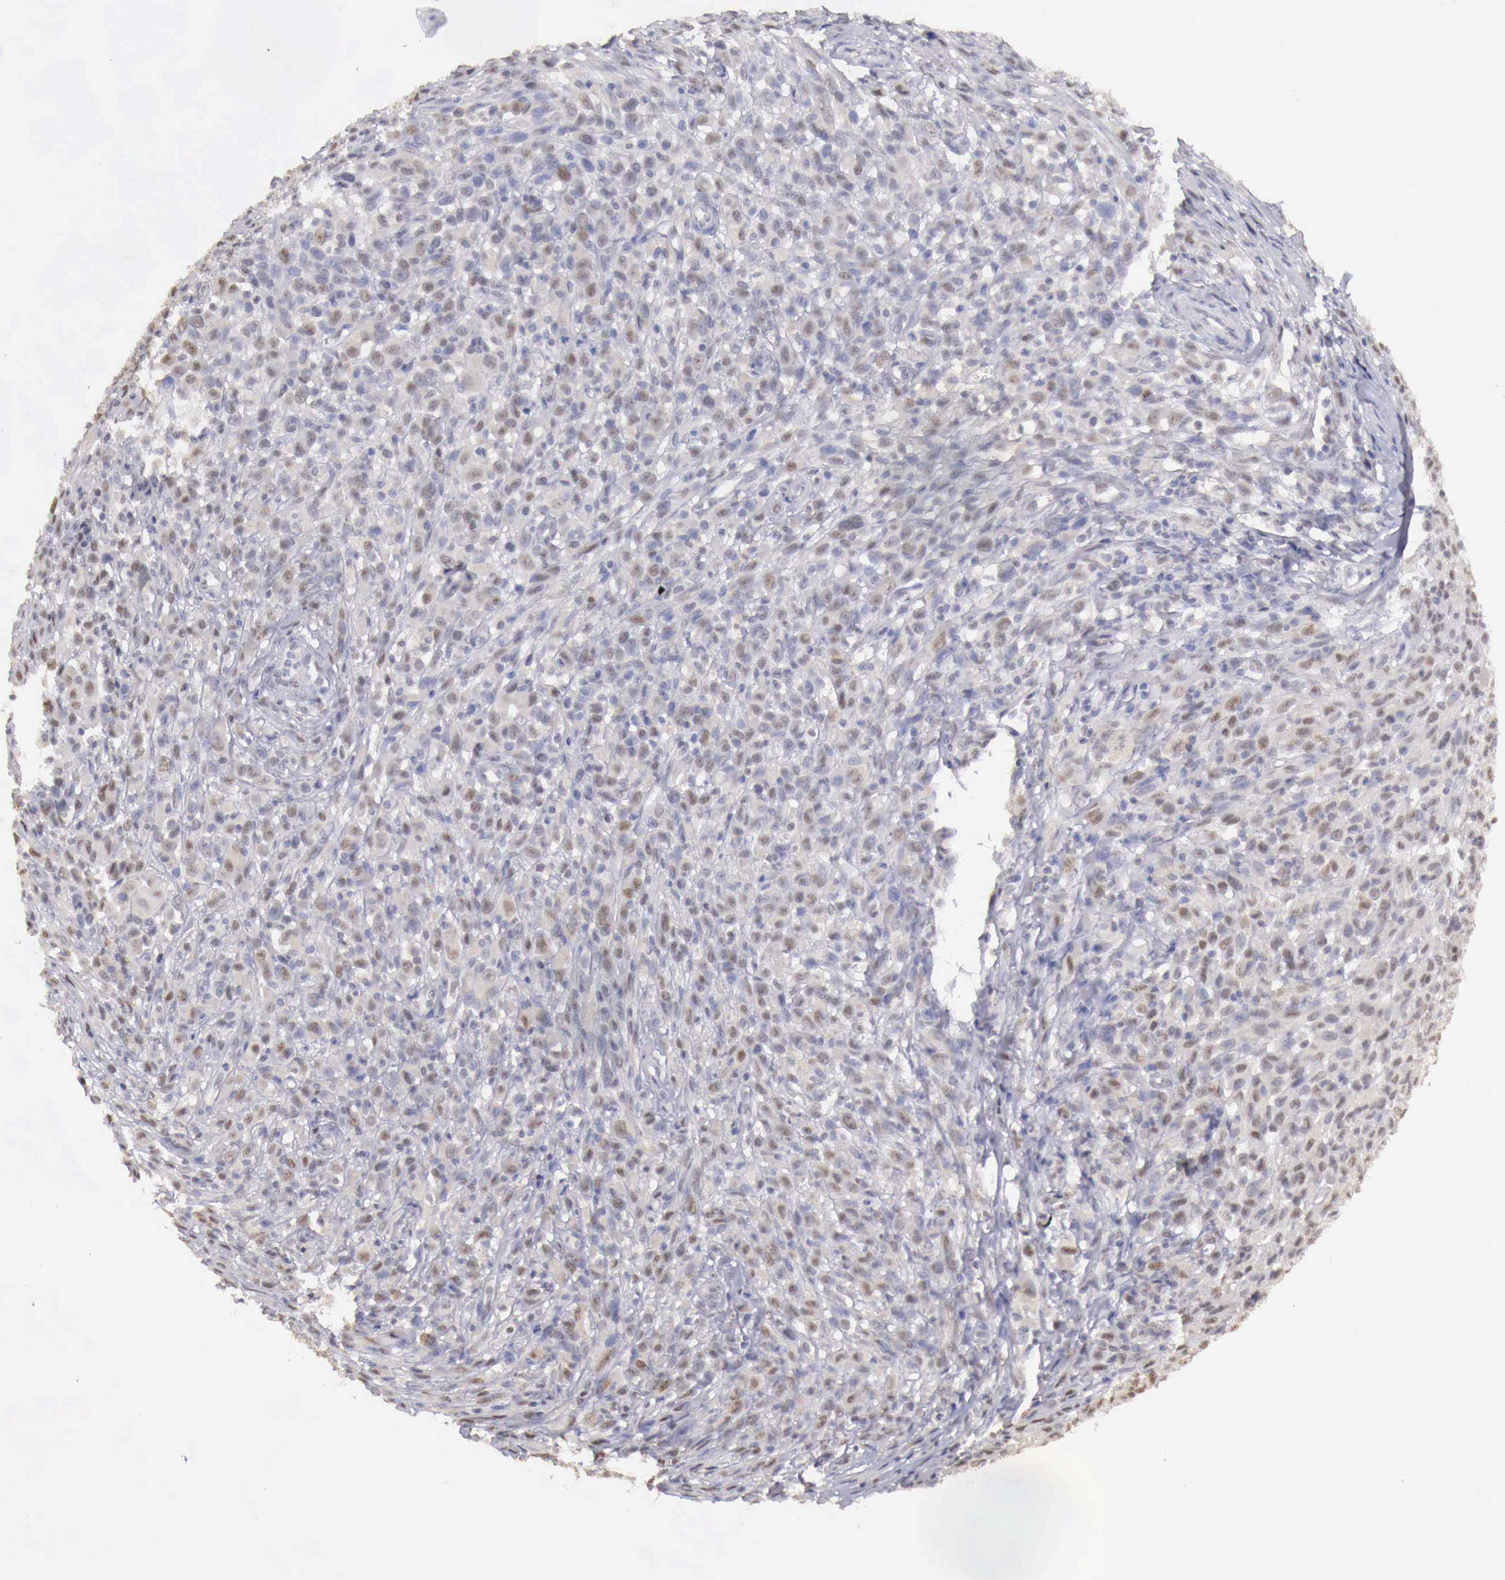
{"staining": {"intensity": "weak", "quantity": "<25%", "location": "nuclear"}, "tissue": "melanoma", "cell_type": "Tumor cells", "image_type": "cancer", "snomed": [{"axis": "morphology", "description": "Malignant melanoma, NOS"}, {"axis": "topography", "description": "Skin"}], "caption": "Immunohistochemistry micrograph of neoplastic tissue: melanoma stained with DAB (3,3'-diaminobenzidine) displays no significant protein staining in tumor cells. The staining was performed using DAB (3,3'-diaminobenzidine) to visualize the protein expression in brown, while the nuclei were stained in blue with hematoxylin (Magnification: 20x).", "gene": "UBA1", "patient": {"sex": "male", "age": 51}}